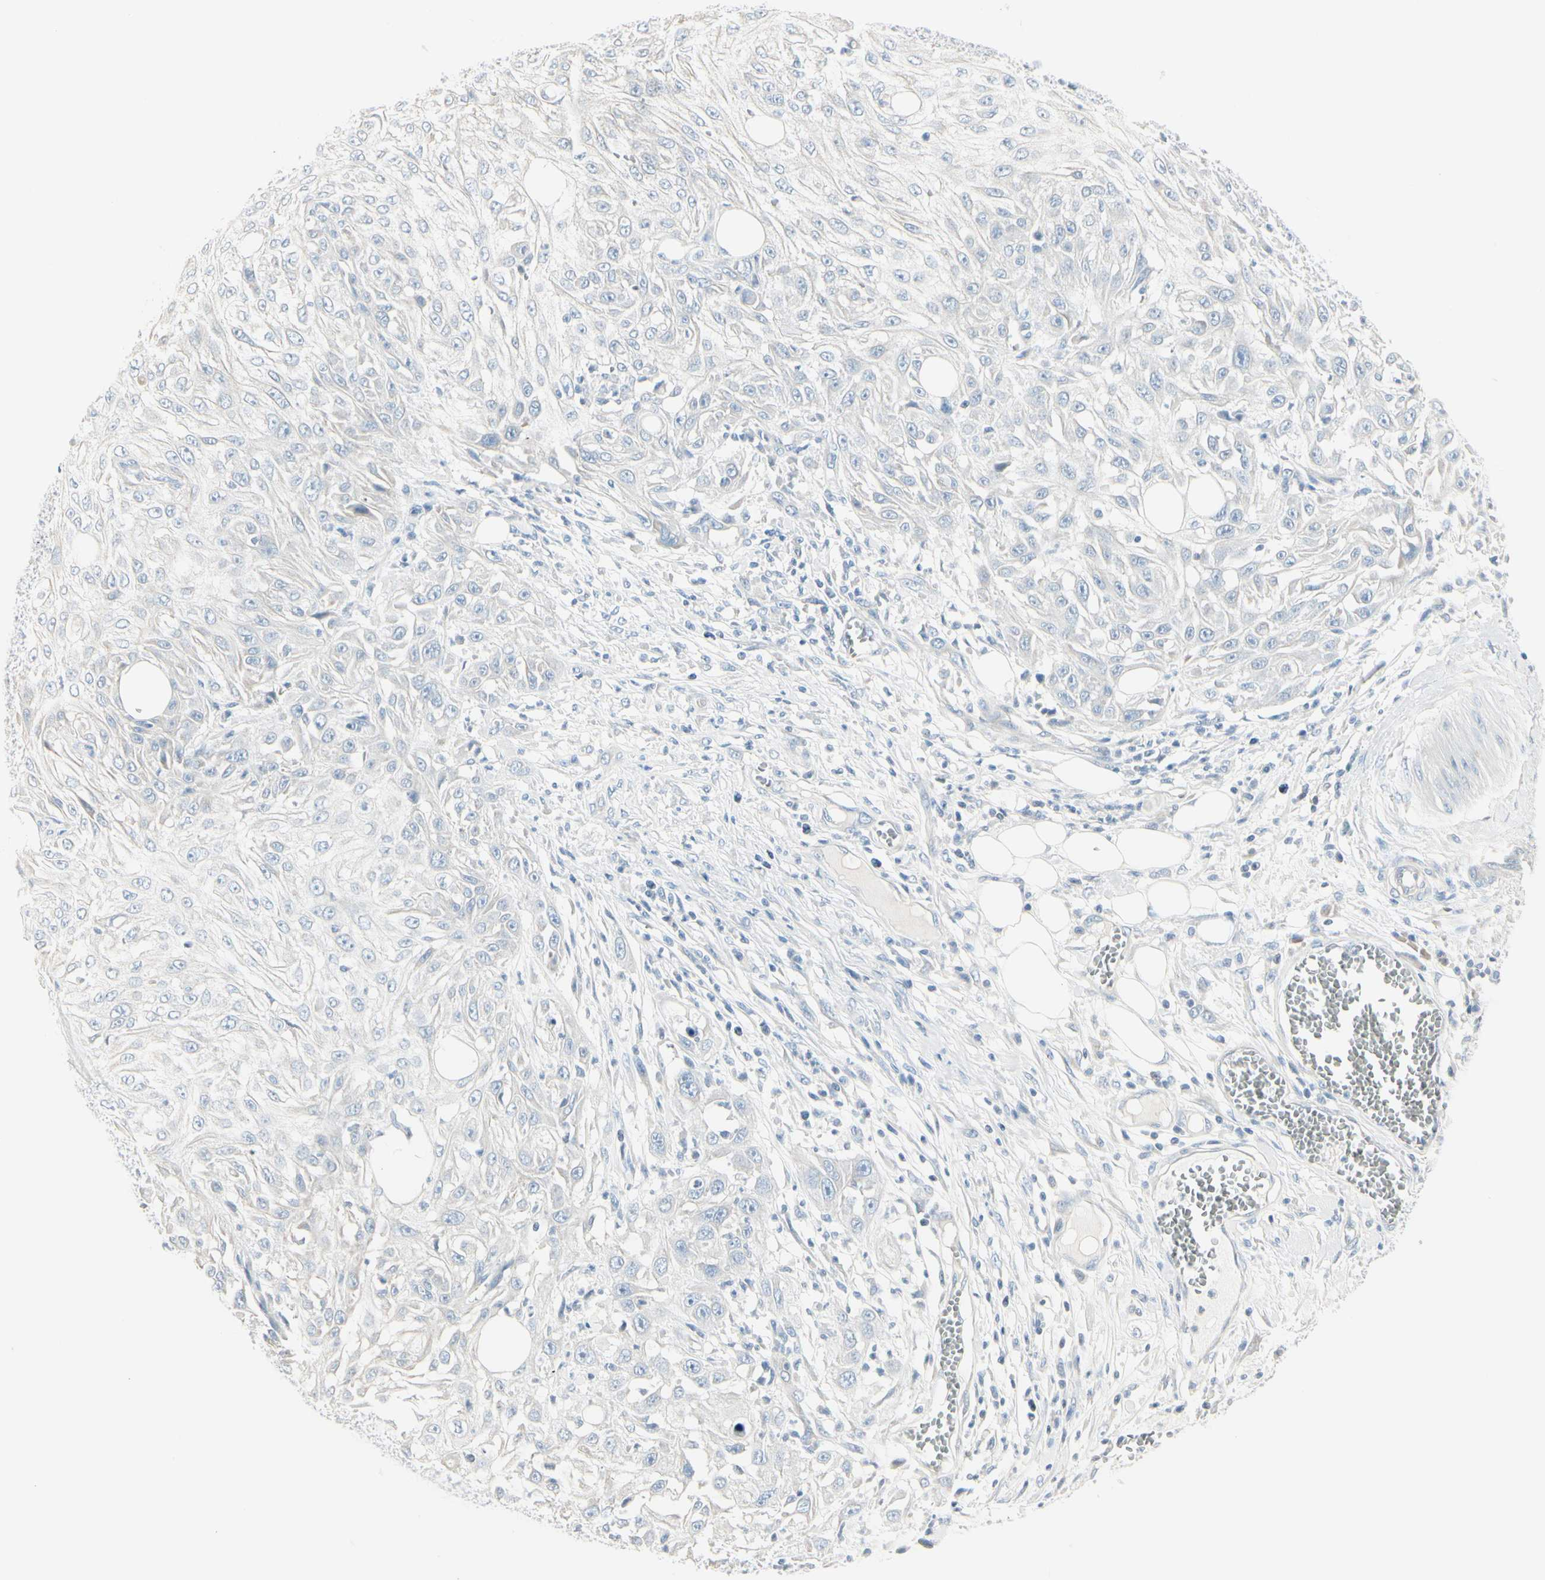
{"staining": {"intensity": "negative", "quantity": "none", "location": "none"}, "tissue": "skin cancer", "cell_type": "Tumor cells", "image_type": "cancer", "snomed": [{"axis": "morphology", "description": "Squamous cell carcinoma, NOS"}, {"axis": "topography", "description": "Skin"}], "caption": "A high-resolution image shows immunohistochemistry (IHC) staining of skin cancer, which shows no significant expression in tumor cells.", "gene": "CDHR5", "patient": {"sex": "male", "age": 75}}